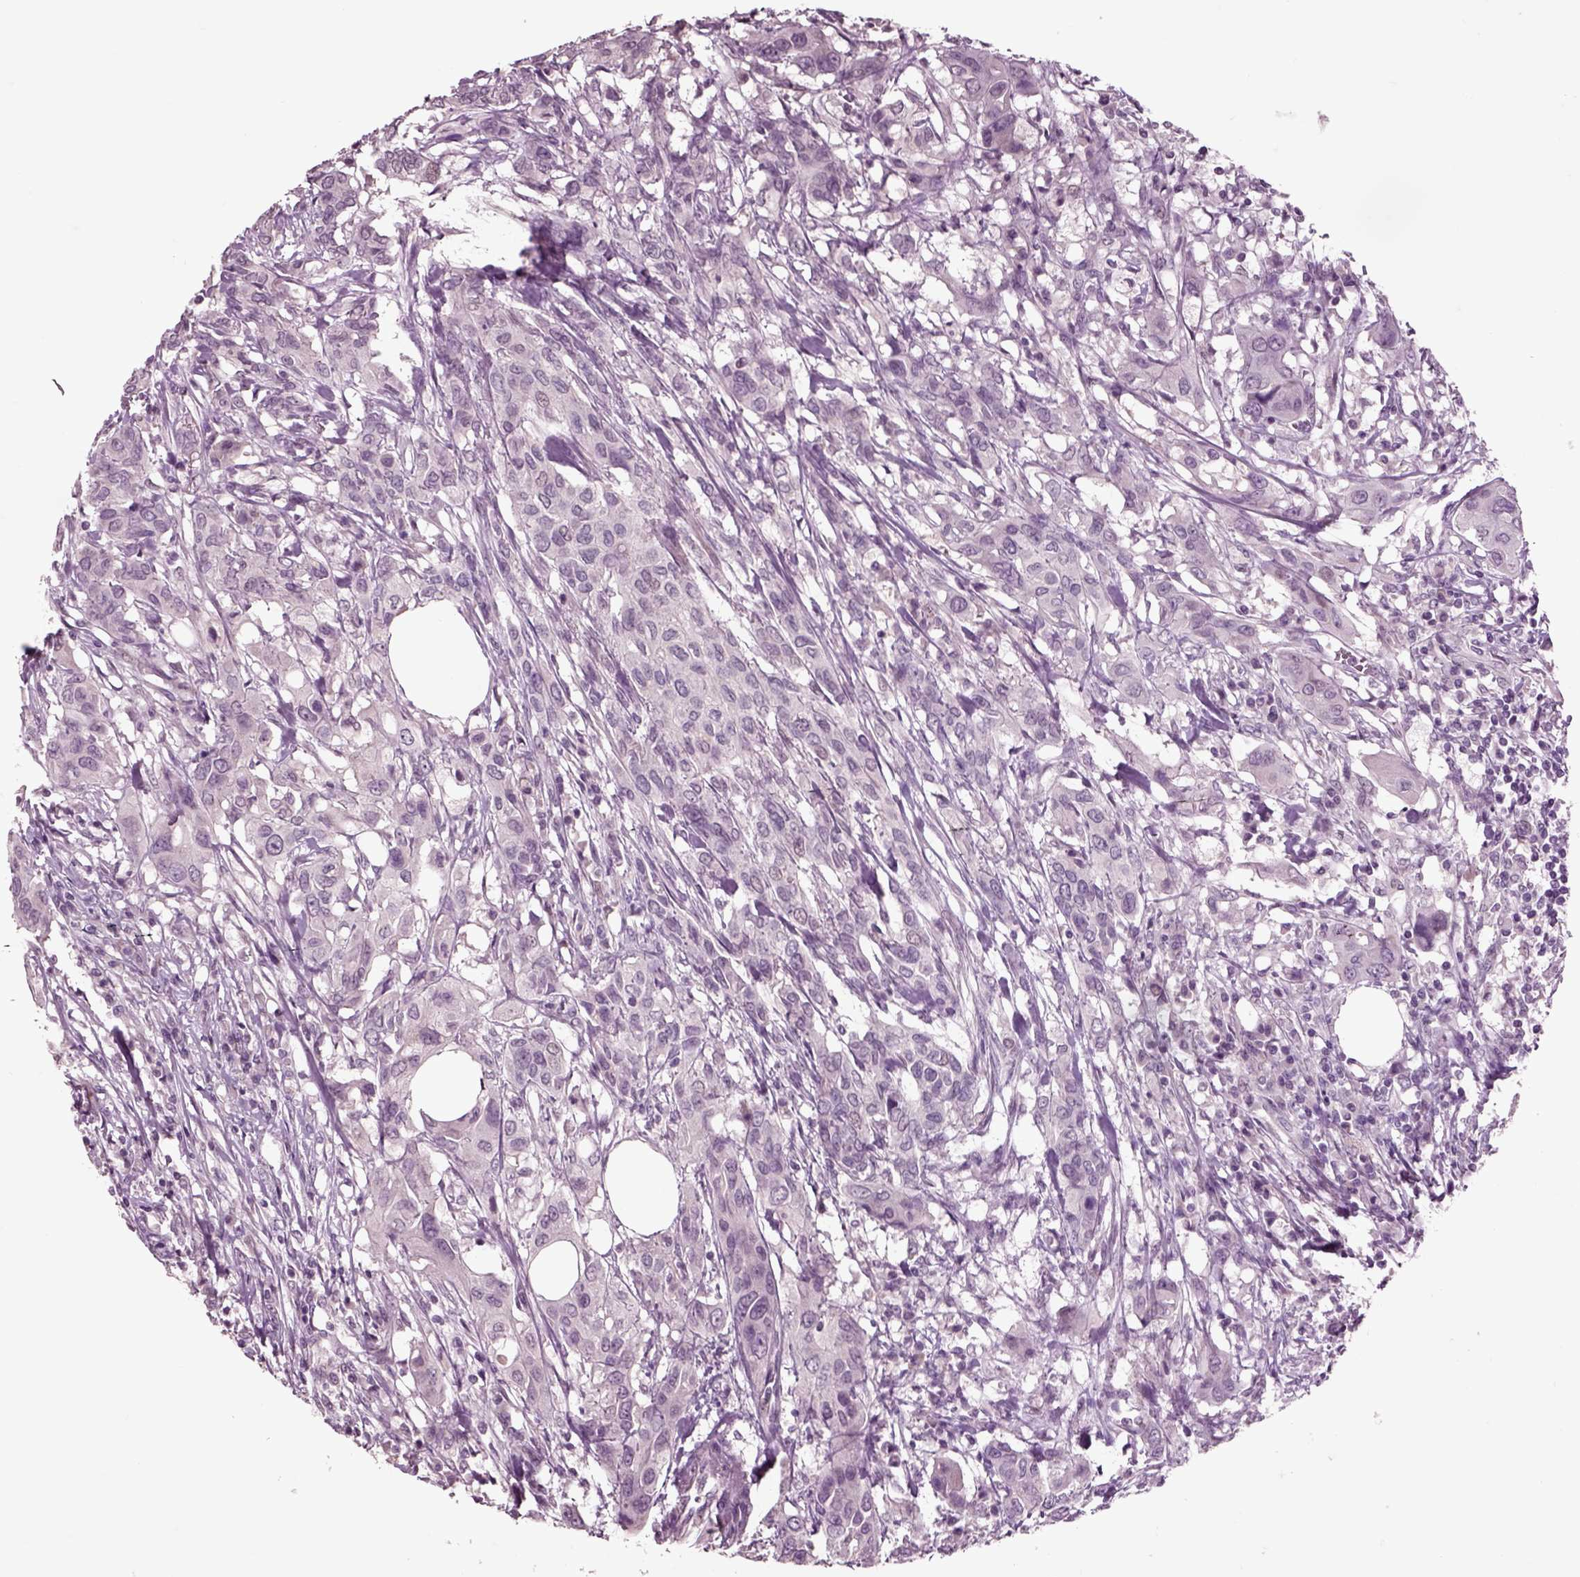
{"staining": {"intensity": "negative", "quantity": "none", "location": "none"}, "tissue": "urothelial cancer", "cell_type": "Tumor cells", "image_type": "cancer", "snomed": [{"axis": "morphology", "description": "Urothelial carcinoma, NOS"}, {"axis": "morphology", "description": "Urothelial carcinoma, High grade"}, {"axis": "topography", "description": "Urinary bladder"}], "caption": "The immunohistochemistry (IHC) histopathology image has no significant staining in tumor cells of urothelial cancer tissue.", "gene": "CHGB", "patient": {"sex": "male", "age": 63}}